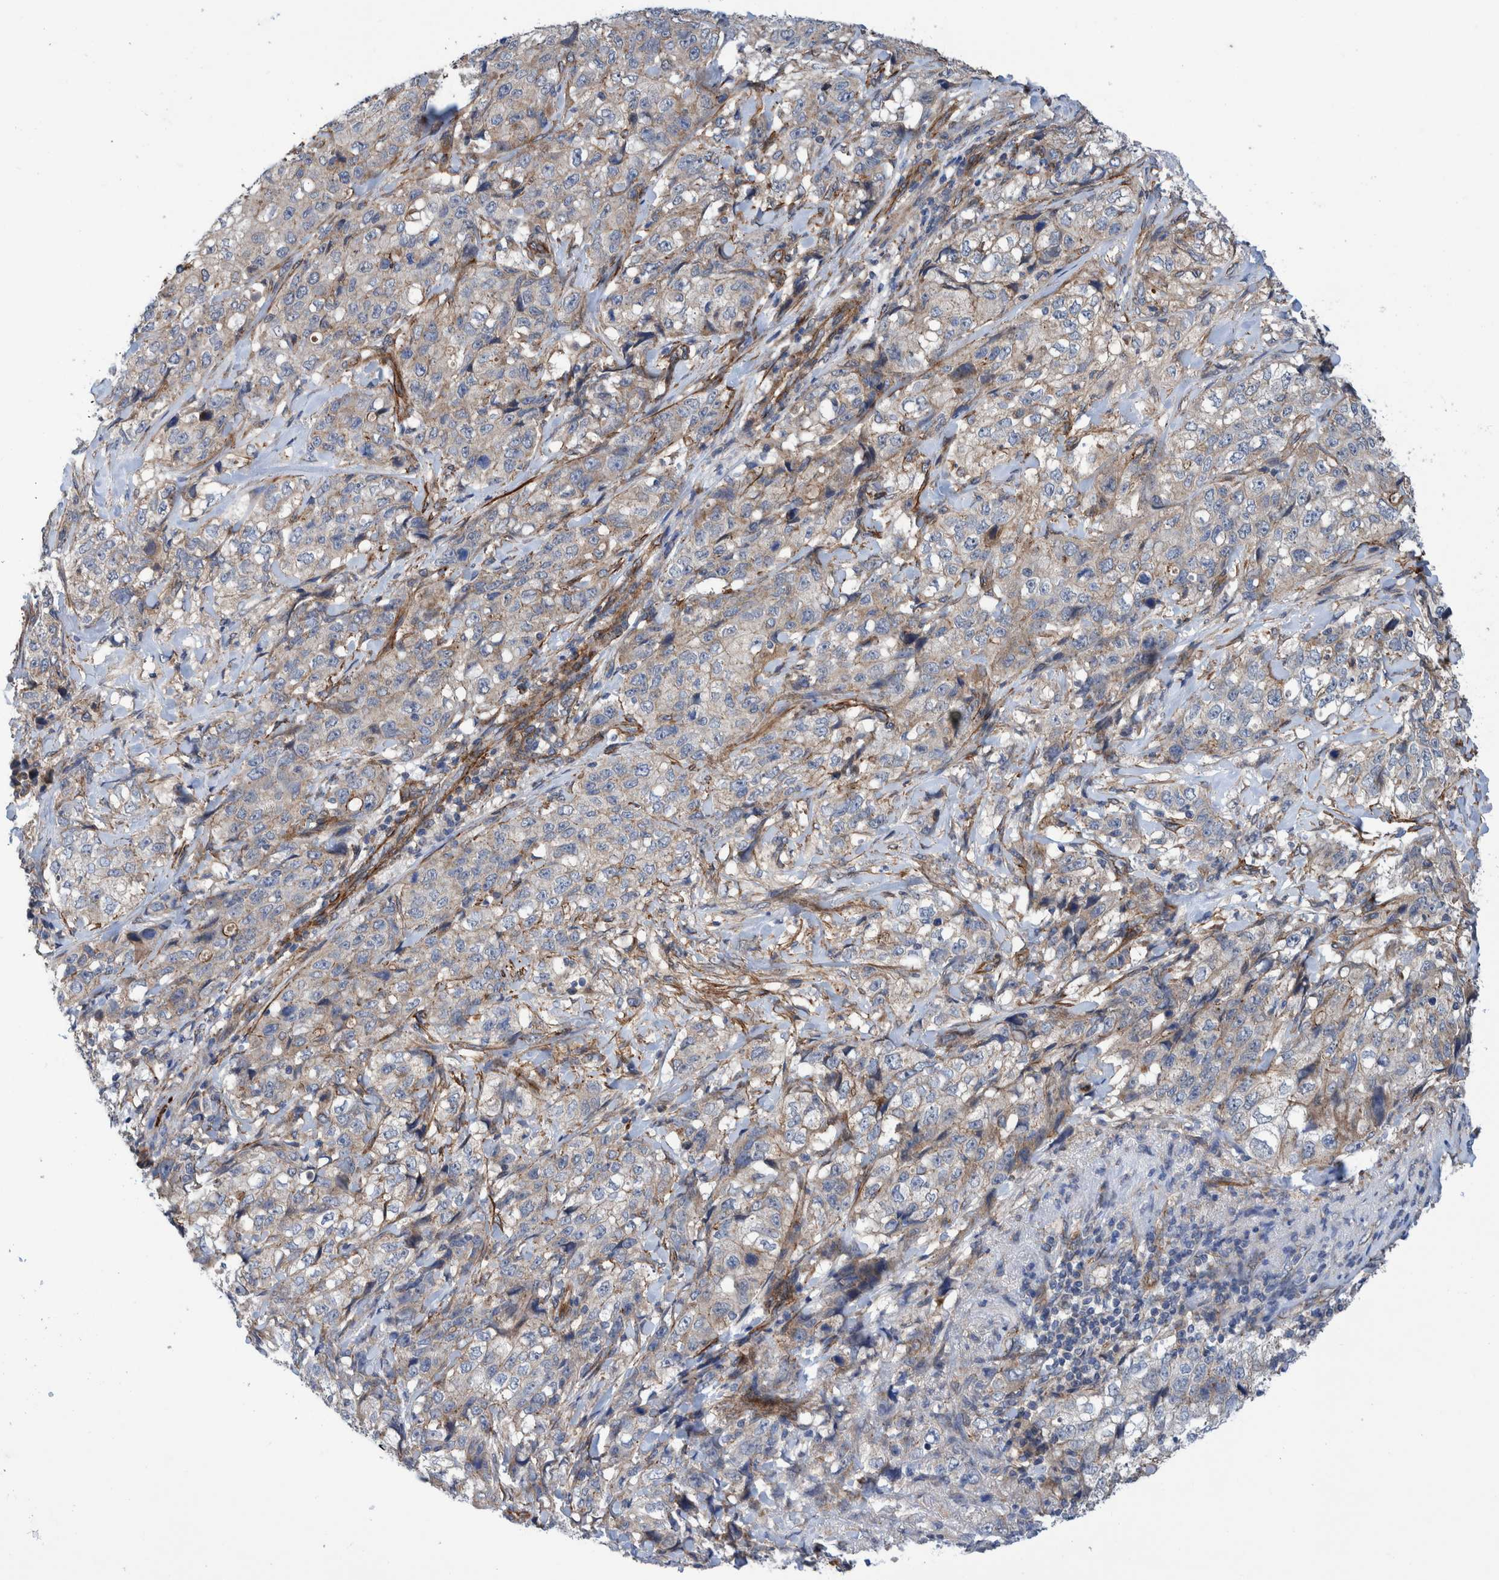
{"staining": {"intensity": "negative", "quantity": "none", "location": "none"}, "tissue": "stomach cancer", "cell_type": "Tumor cells", "image_type": "cancer", "snomed": [{"axis": "morphology", "description": "Adenocarcinoma, NOS"}, {"axis": "topography", "description": "Stomach"}], "caption": "This is a micrograph of immunohistochemistry staining of adenocarcinoma (stomach), which shows no positivity in tumor cells.", "gene": "SLC25A10", "patient": {"sex": "male", "age": 48}}